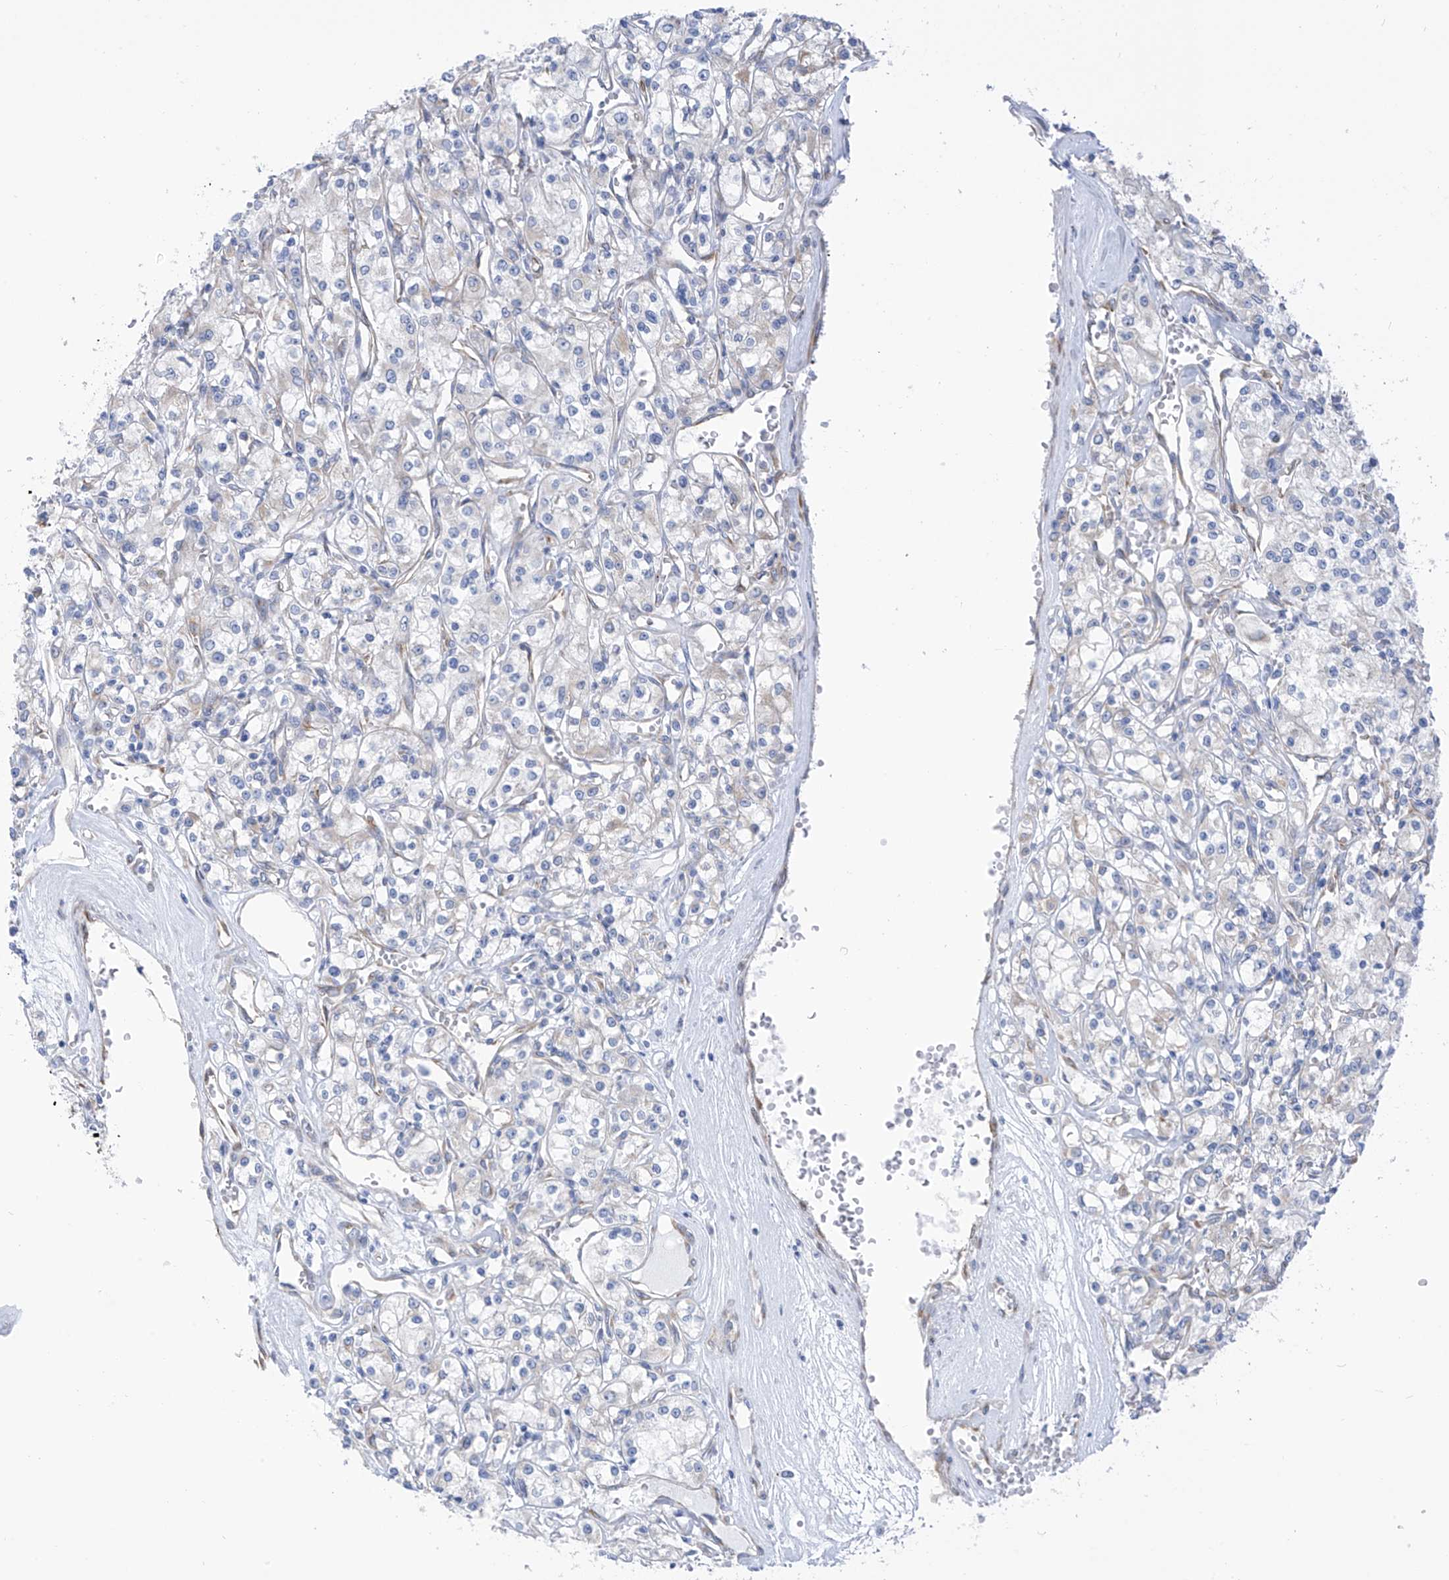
{"staining": {"intensity": "negative", "quantity": "none", "location": "none"}, "tissue": "renal cancer", "cell_type": "Tumor cells", "image_type": "cancer", "snomed": [{"axis": "morphology", "description": "Adenocarcinoma, NOS"}, {"axis": "topography", "description": "Kidney"}], "caption": "An IHC image of renal cancer (adenocarcinoma) is shown. There is no staining in tumor cells of renal cancer (adenocarcinoma).", "gene": "RCN2", "patient": {"sex": "female", "age": 59}}